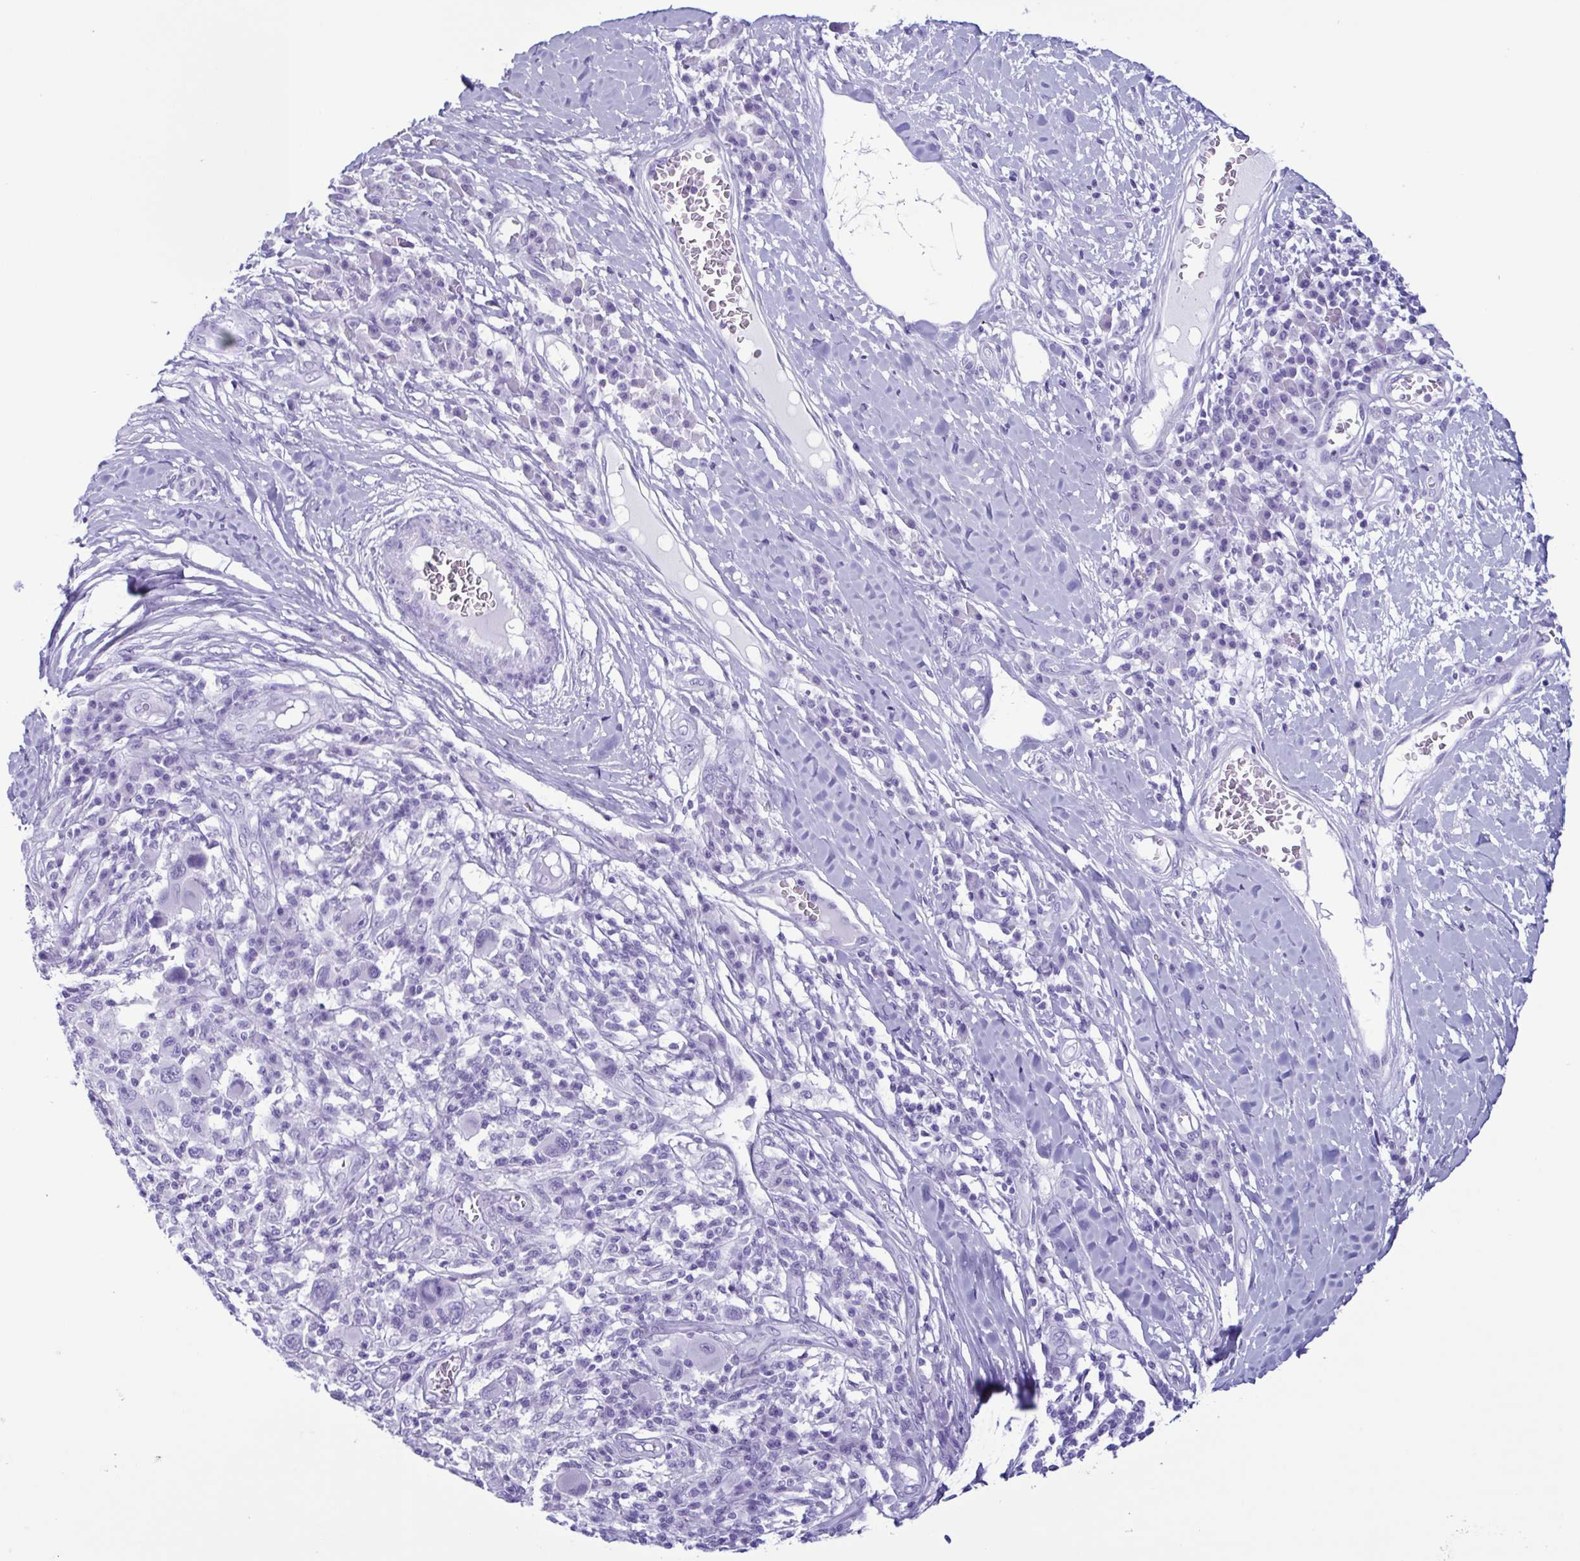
{"staining": {"intensity": "negative", "quantity": "none", "location": "none"}, "tissue": "melanoma", "cell_type": "Tumor cells", "image_type": "cancer", "snomed": [{"axis": "morphology", "description": "Malignant melanoma, NOS"}, {"axis": "topography", "description": "Skin"}], "caption": "Image shows no significant protein expression in tumor cells of malignant melanoma.", "gene": "LTF", "patient": {"sex": "male", "age": 53}}